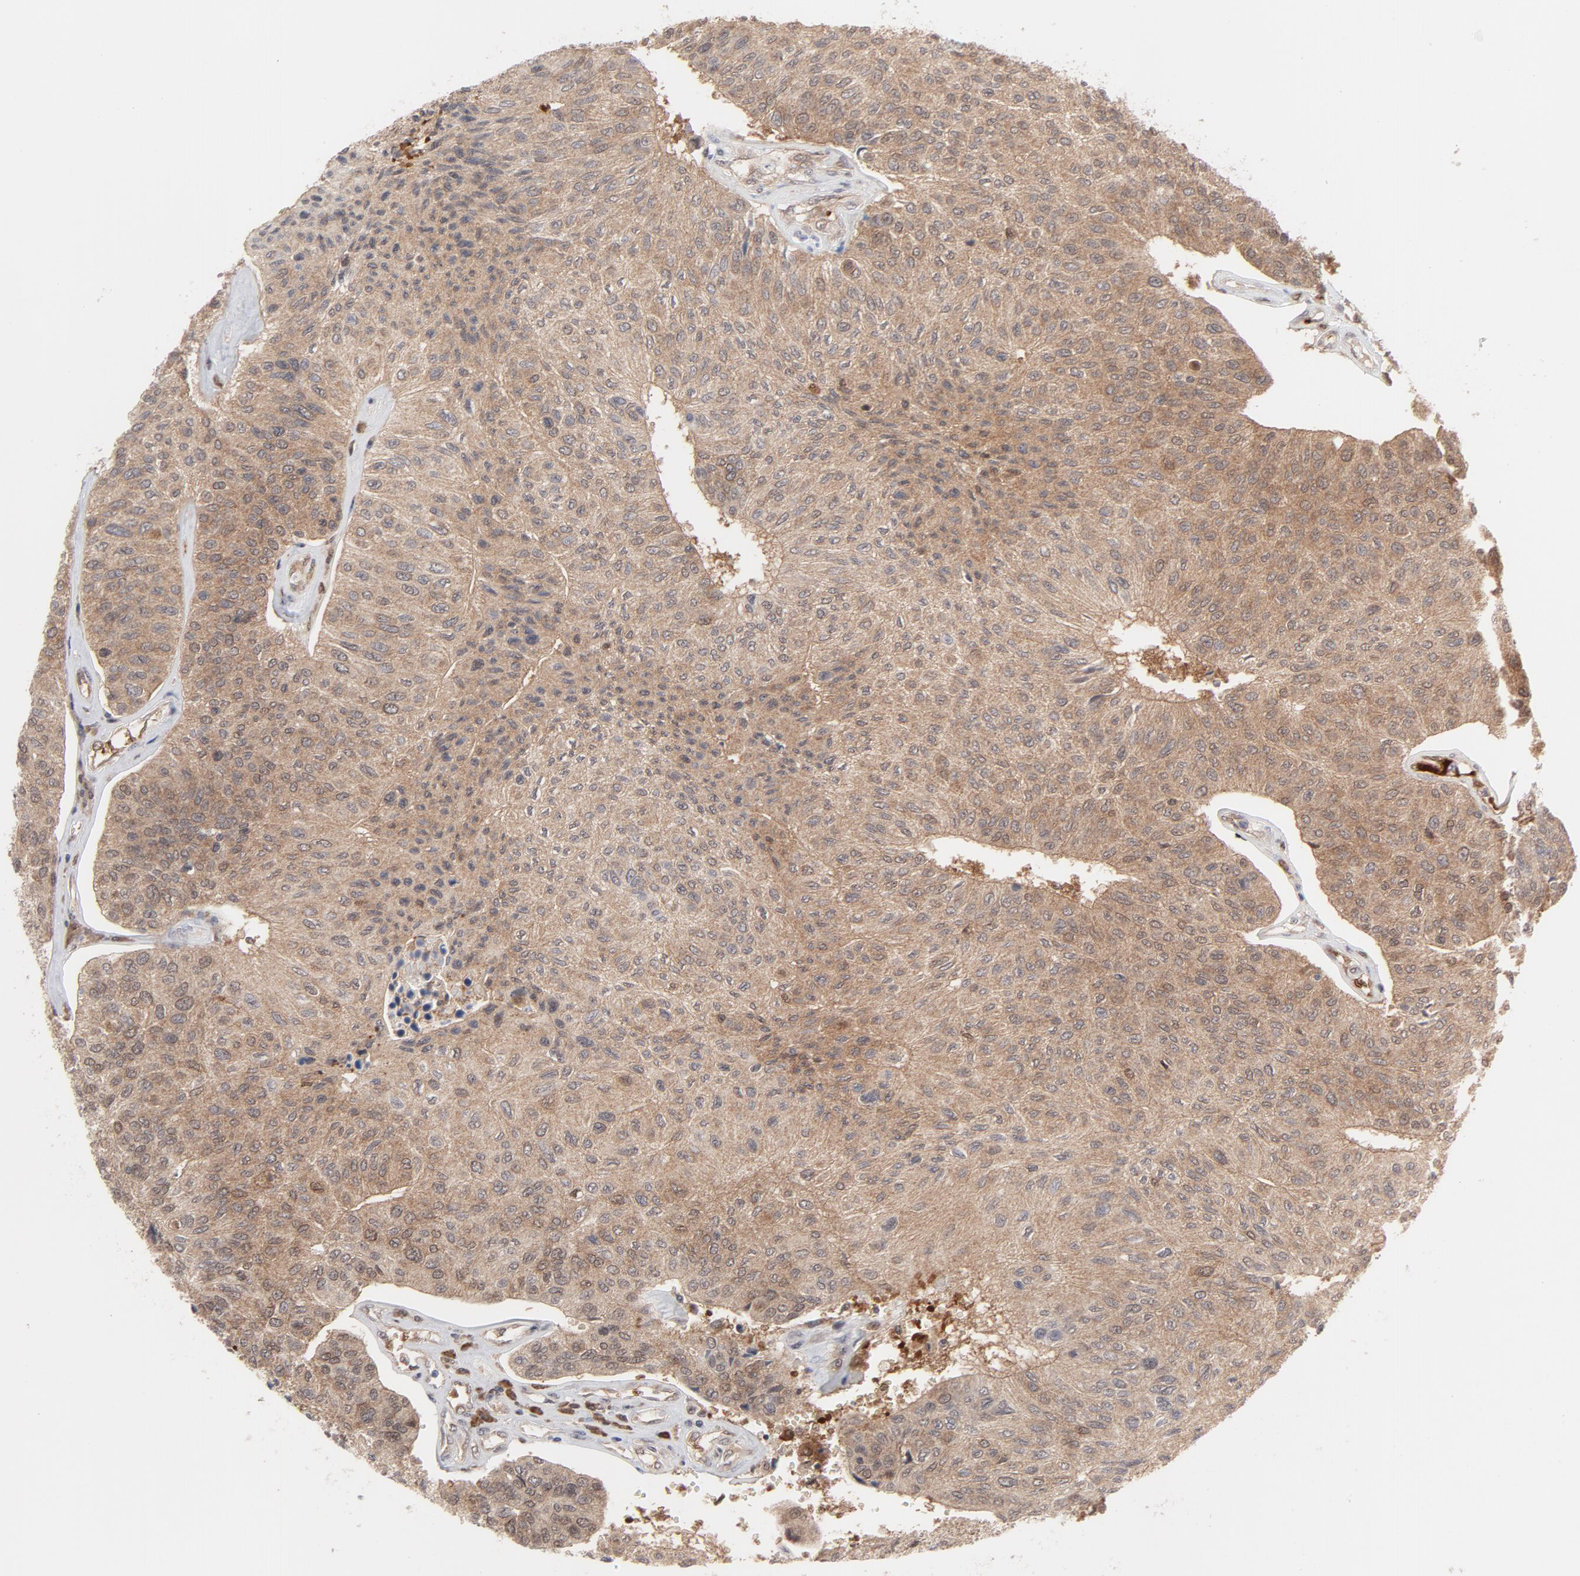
{"staining": {"intensity": "weak", "quantity": ">75%", "location": "cytoplasmic/membranous"}, "tissue": "urothelial cancer", "cell_type": "Tumor cells", "image_type": "cancer", "snomed": [{"axis": "morphology", "description": "Urothelial carcinoma, High grade"}, {"axis": "topography", "description": "Urinary bladder"}], "caption": "Urothelial carcinoma (high-grade) stained with IHC shows weak cytoplasmic/membranous expression in approximately >75% of tumor cells.", "gene": "PRDX1", "patient": {"sex": "male", "age": 66}}